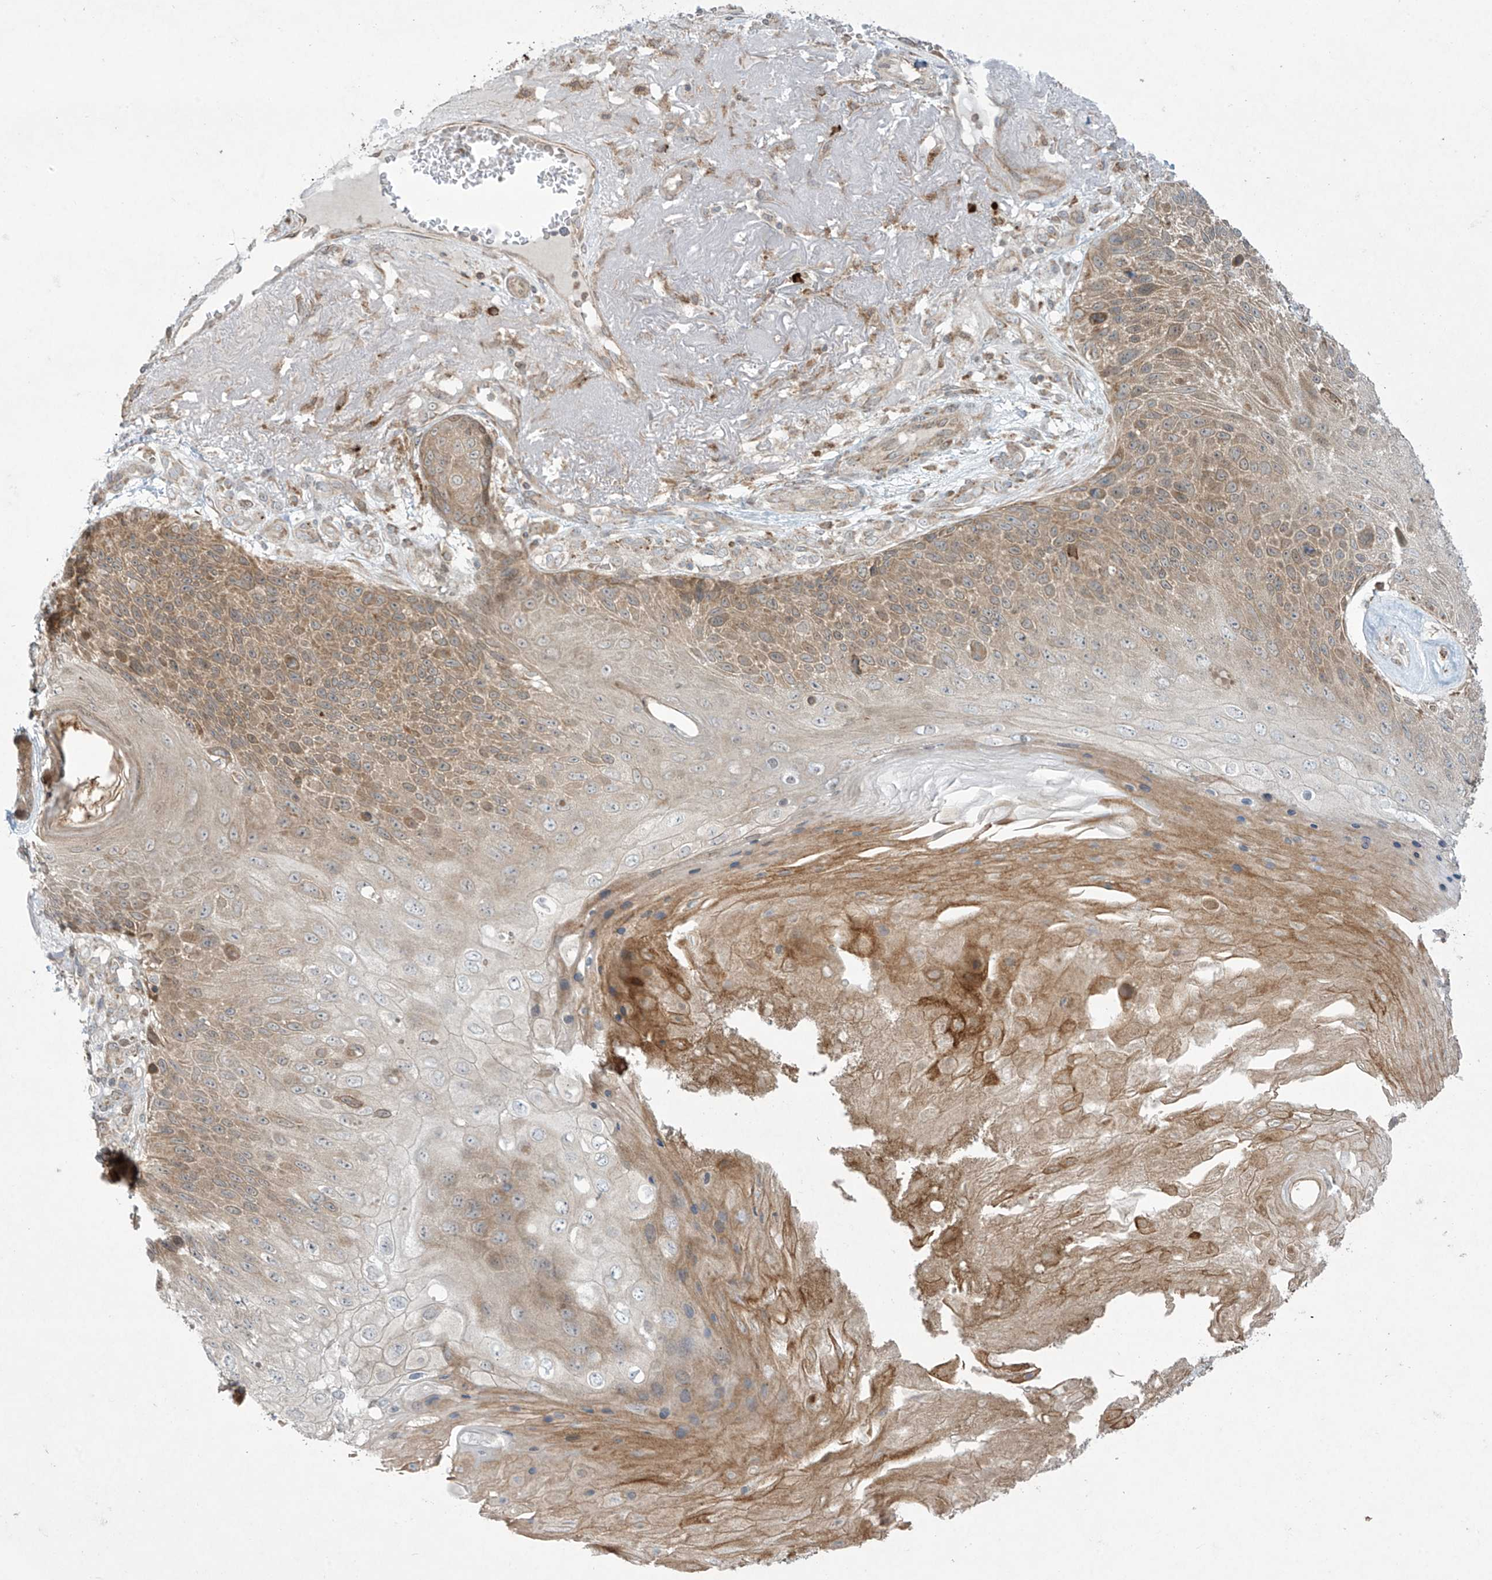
{"staining": {"intensity": "moderate", "quantity": "25%-75%", "location": "cytoplasmic/membranous"}, "tissue": "skin cancer", "cell_type": "Tumor cells", "image_type": "cancer", "snomed": [{"axis": "morphology", "description": "Squamous cell carcinoma, NOS"}, {"axis": "topography", "description": "Skin"}], "caption": "Skin squamous cell carcinoma stained with a protein marker shows moderate staining in tumor cells.", "gene": "PPAT", "patient": {"sex": "female", "age": 88}}